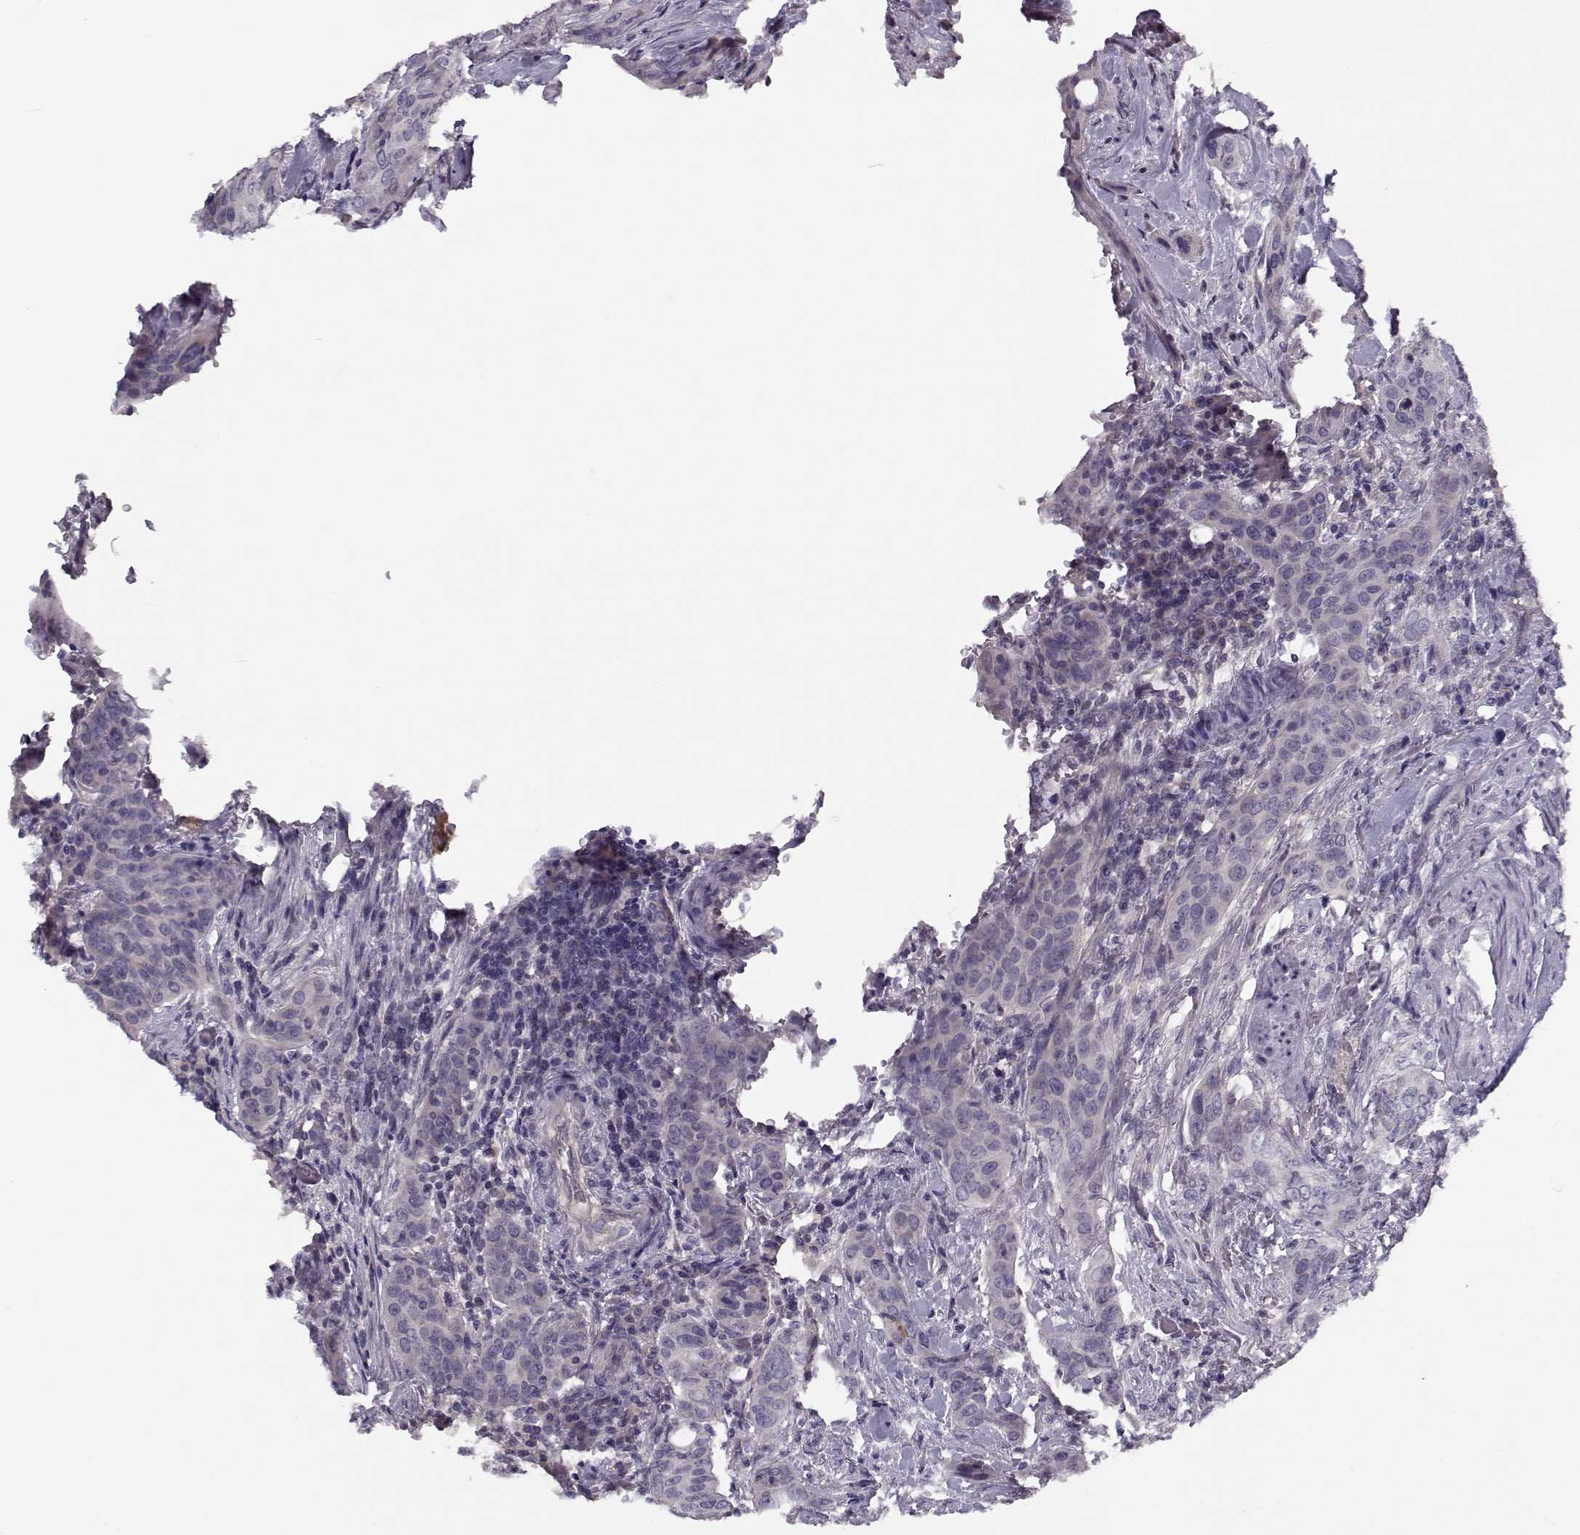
{"staining": {"intensity": "negative", "quantity": "none", "location": "none"}, "tissue": "urothelial cancer", "cell_type": "Tumor cells", "image_type": "cancer", "snomed": [{"axis": "morphology", "description": "Urothelial carcinoma, High grade"}, {"axis": "topography", "description": "Urinary bladder"}], "caption": "This is a histopathology image of immunohistochemistry (IHC) staining of urothelial cancer, which shows no staining in tumor cells. The staining was performed using DAB (3,3'-diaminobenzidine) to visualize the protein expression in brown, while the nuclei were stained in blue with hematoxylin (Magnification: 20x).", "gene": "TMEM145", "patient": {"sex": "male", "age": 82}}